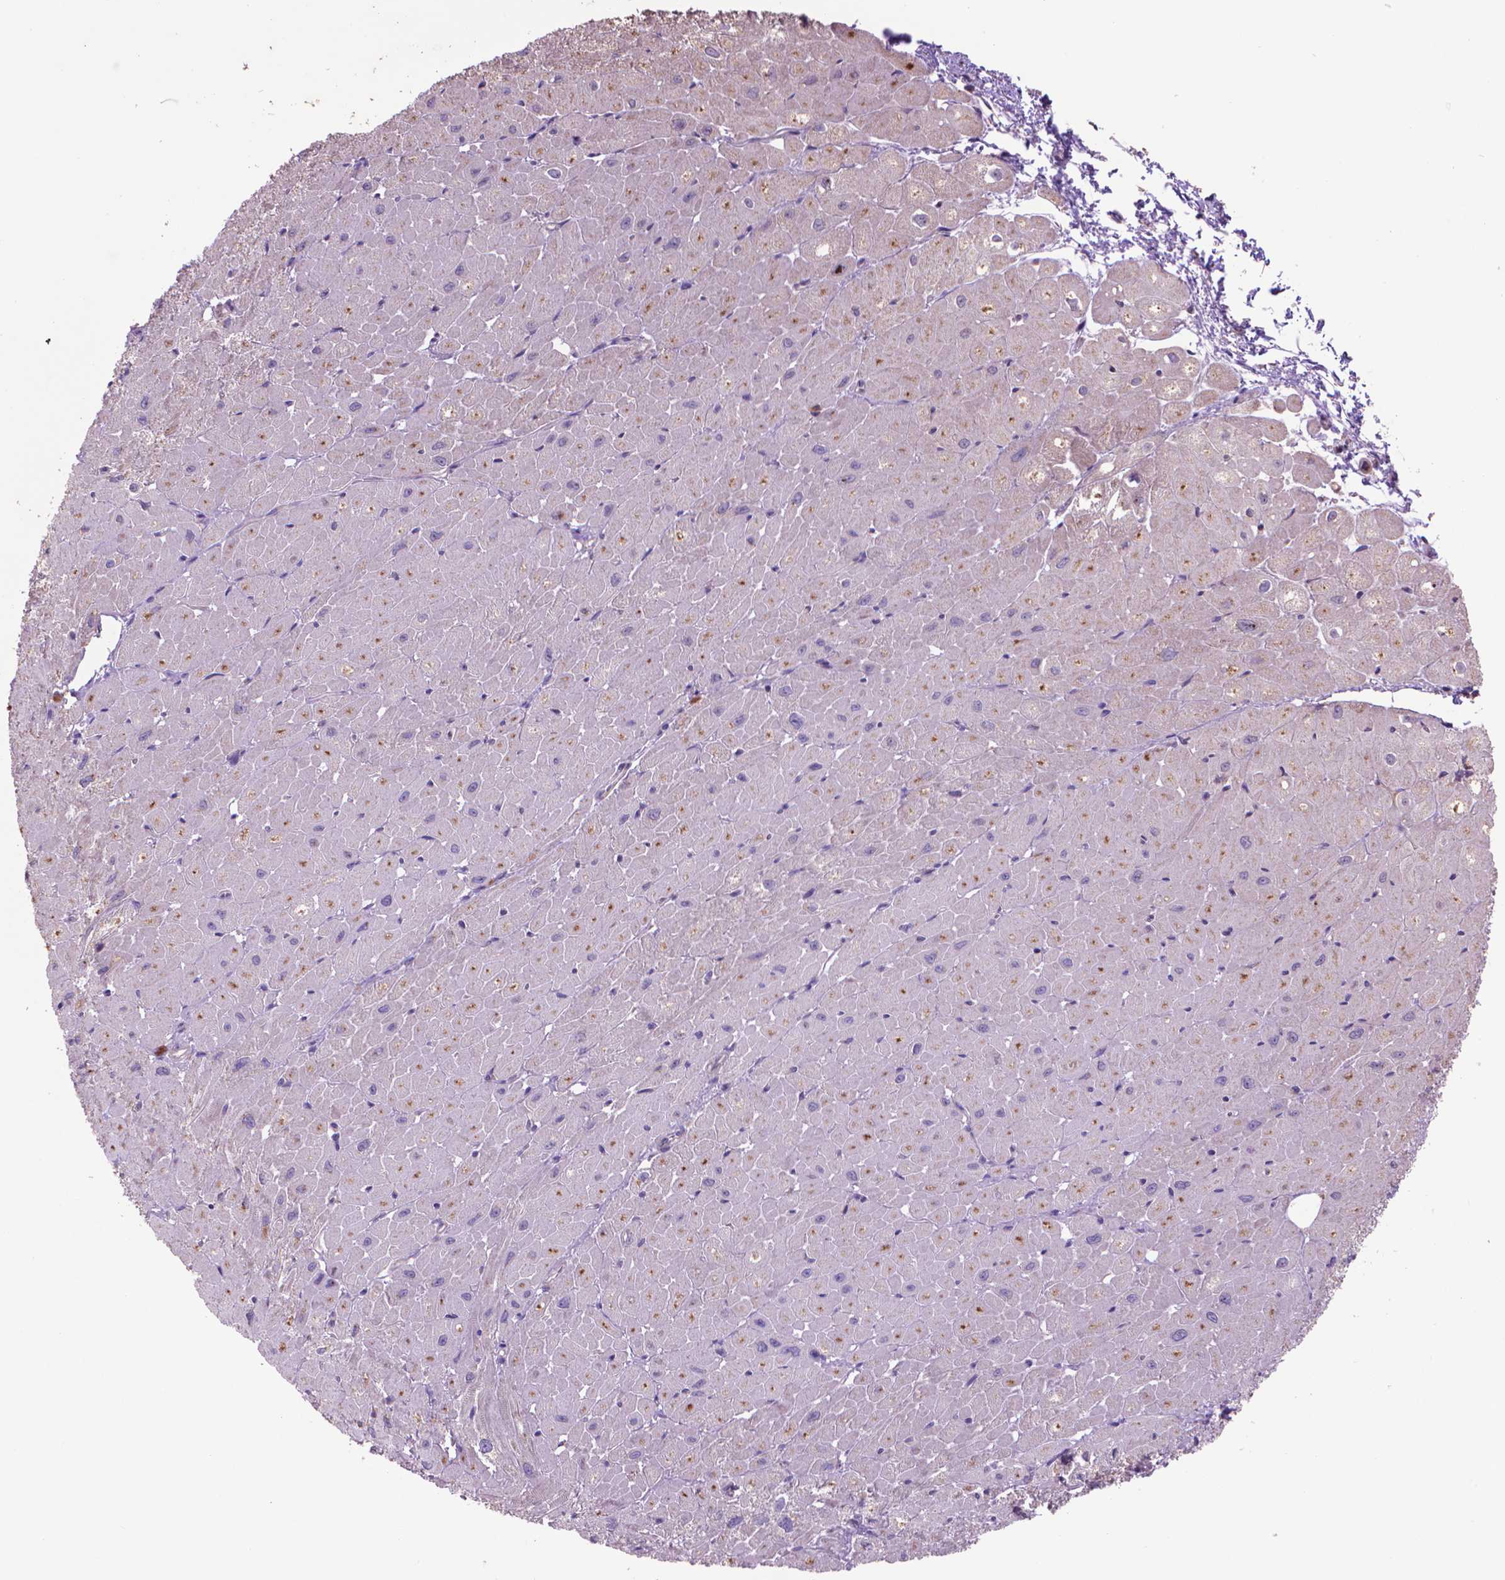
{"staining": {"intensity": "moderate", "quantity": "<25%", "location": "cytoplasmic/membranous"}, "tissue": "heart muscle", "cell_type": "Cardiomyocytes", "image_type": "normal", "snomed": [{"axis": "morphology", "description": "Normal tissue, NOS"}, {"axis": "topography", "description": "Heart"}], "caption": "A brown stain highlights moderate cytoplasmic/membranous expression of a protein in cardiomyocytes of normal human heart muscle. (brown staining indicates protein expression, while blue staining denotes nuclei).", "gene": "GLB1", "patient": {"sex": "male", "age": 62}}